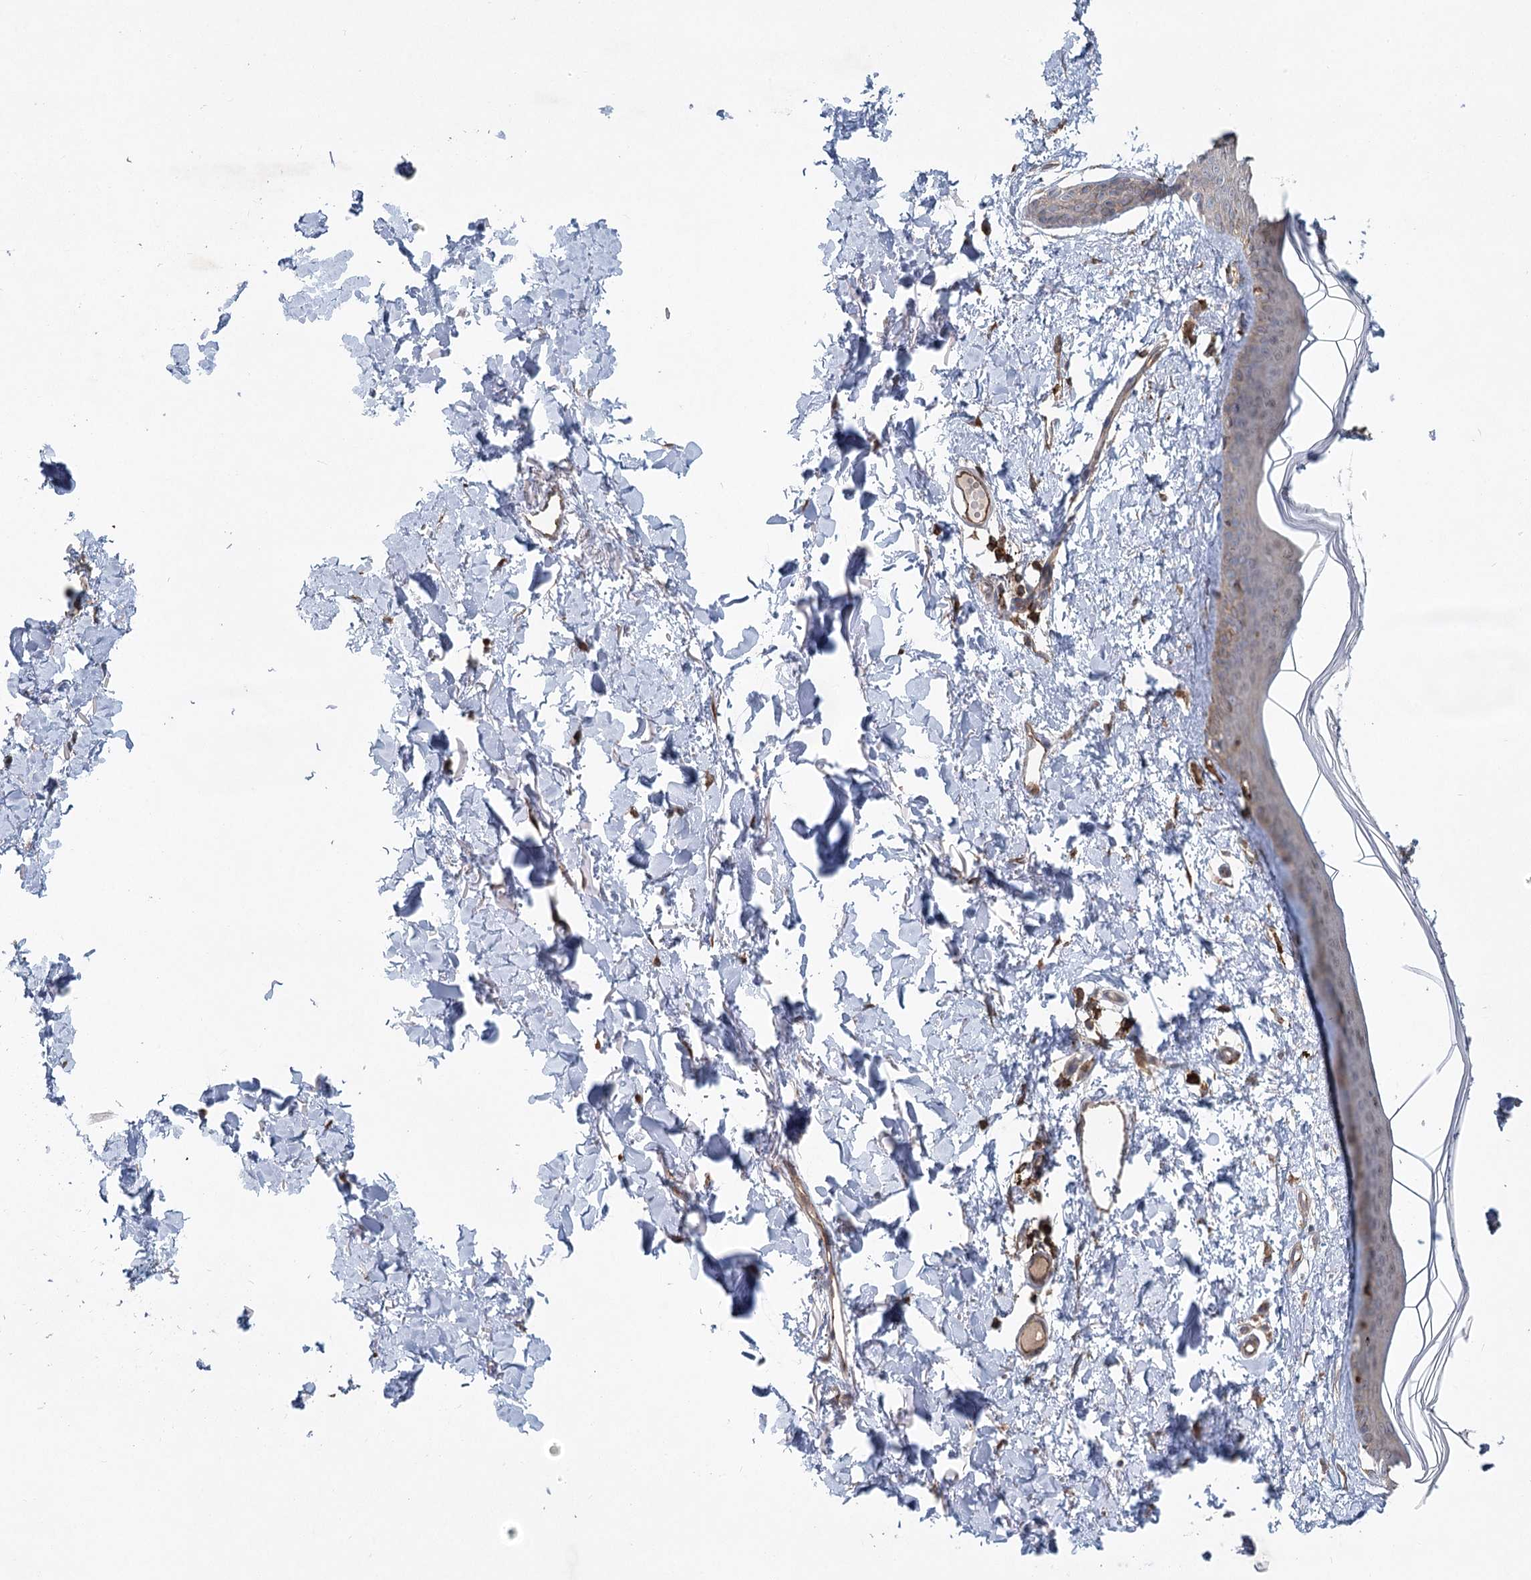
{"staining": {"intensity": "moderate", "quantity": ">75%", "location": "cytoplasmic/membranous"}, "tissue": "skin", "cell_type": "Fibroblasts", "image_type": "normal", "snomed": [{"axis": "morphology", "description": "Normal tissue, NOS"}, {"axis": "topography", "description": "Skin"}], "caption": "Normal skin displays moderate cytoplasmic/membranous staining in about >75% of fibroblasts, visualized by immunohistochemistry. (DAB (3,3'-diaminobenzidine) IHC, brown staining for protein, blue staining for nuclei).", "gene": "PLEKHA7", "patient": {"sex": "female", "age": 58}}